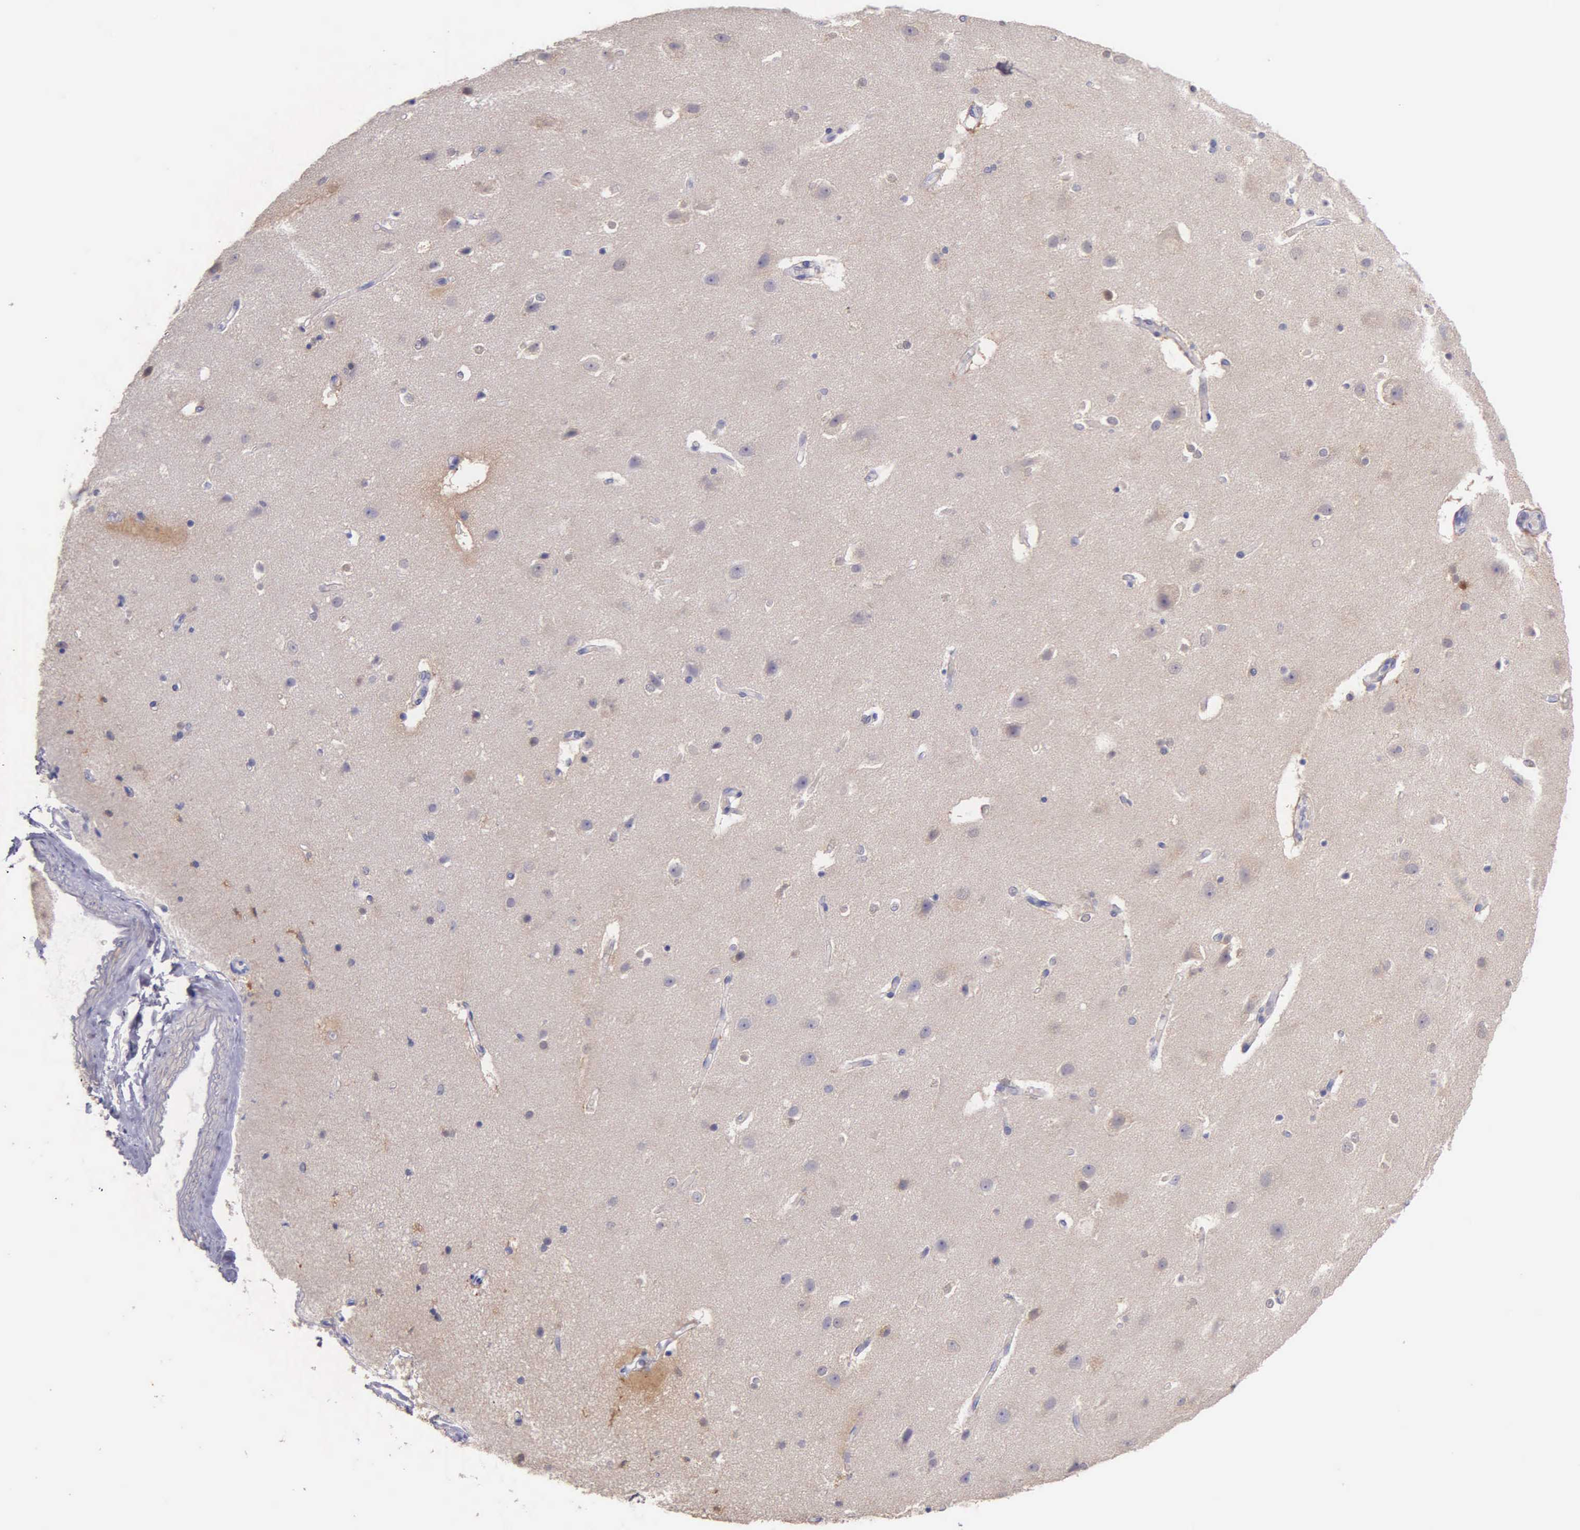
{"staining": {"intensity": "negative", "quantity": "none", "location": "none"}, "tissue": "caudate", "cell_type": "Glial cells", "image_type": "normal", "snomed": [{"axis": "morphology", "description": "Normal tissue, NOS"}, {"axis": "topography", "description": "Lateral ventricle wall"}], "caption": "Immunohistochemical staining of normal caudate shows no significant expression in glial cells.", "gene": "GSTT2B", "patient": {"sex": "female", "age": 54}}